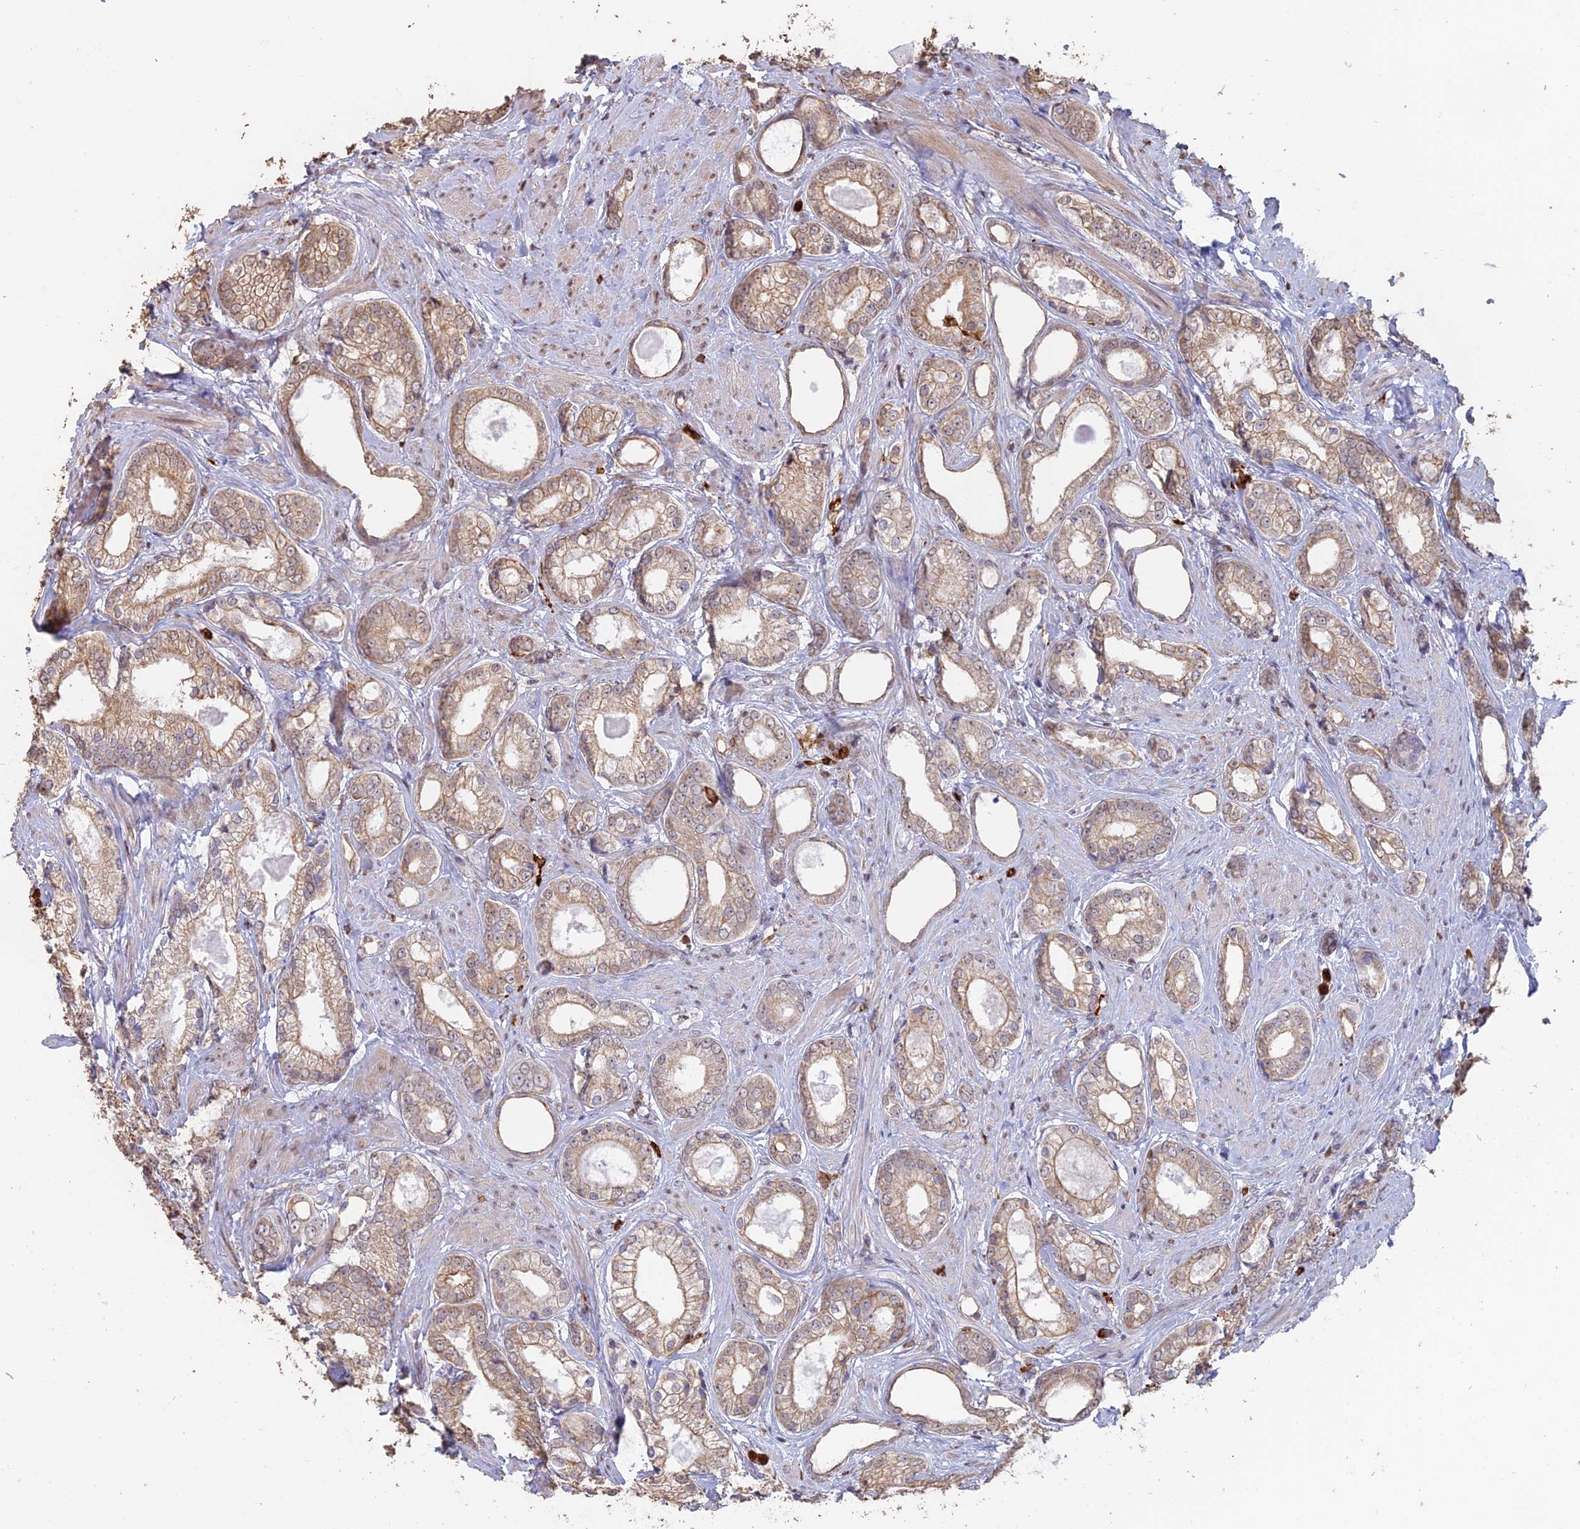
{"staining": {"intensity": "moderate", "quantity": ">75%", "location": "cytoplasmic/membranous"}, "tissue": "prostate cancer", "cell_type": "Tumor cells", "image_type": "cancer", "snomed": [{"axis": "morphology", "description": "Adenocarcinoma, Low grade"}, {"axis": "topography", "description": "Prostate"}], "caption": "Immunohistochemistry of prostate cancer (low-grade adenocarcinoma) reveals medium levels of moderate cytoplasmic/membranous positivity in about >75% of tumor cells.", "gene": "APOBR", "patient": {"sex": "male", "age": 68}}